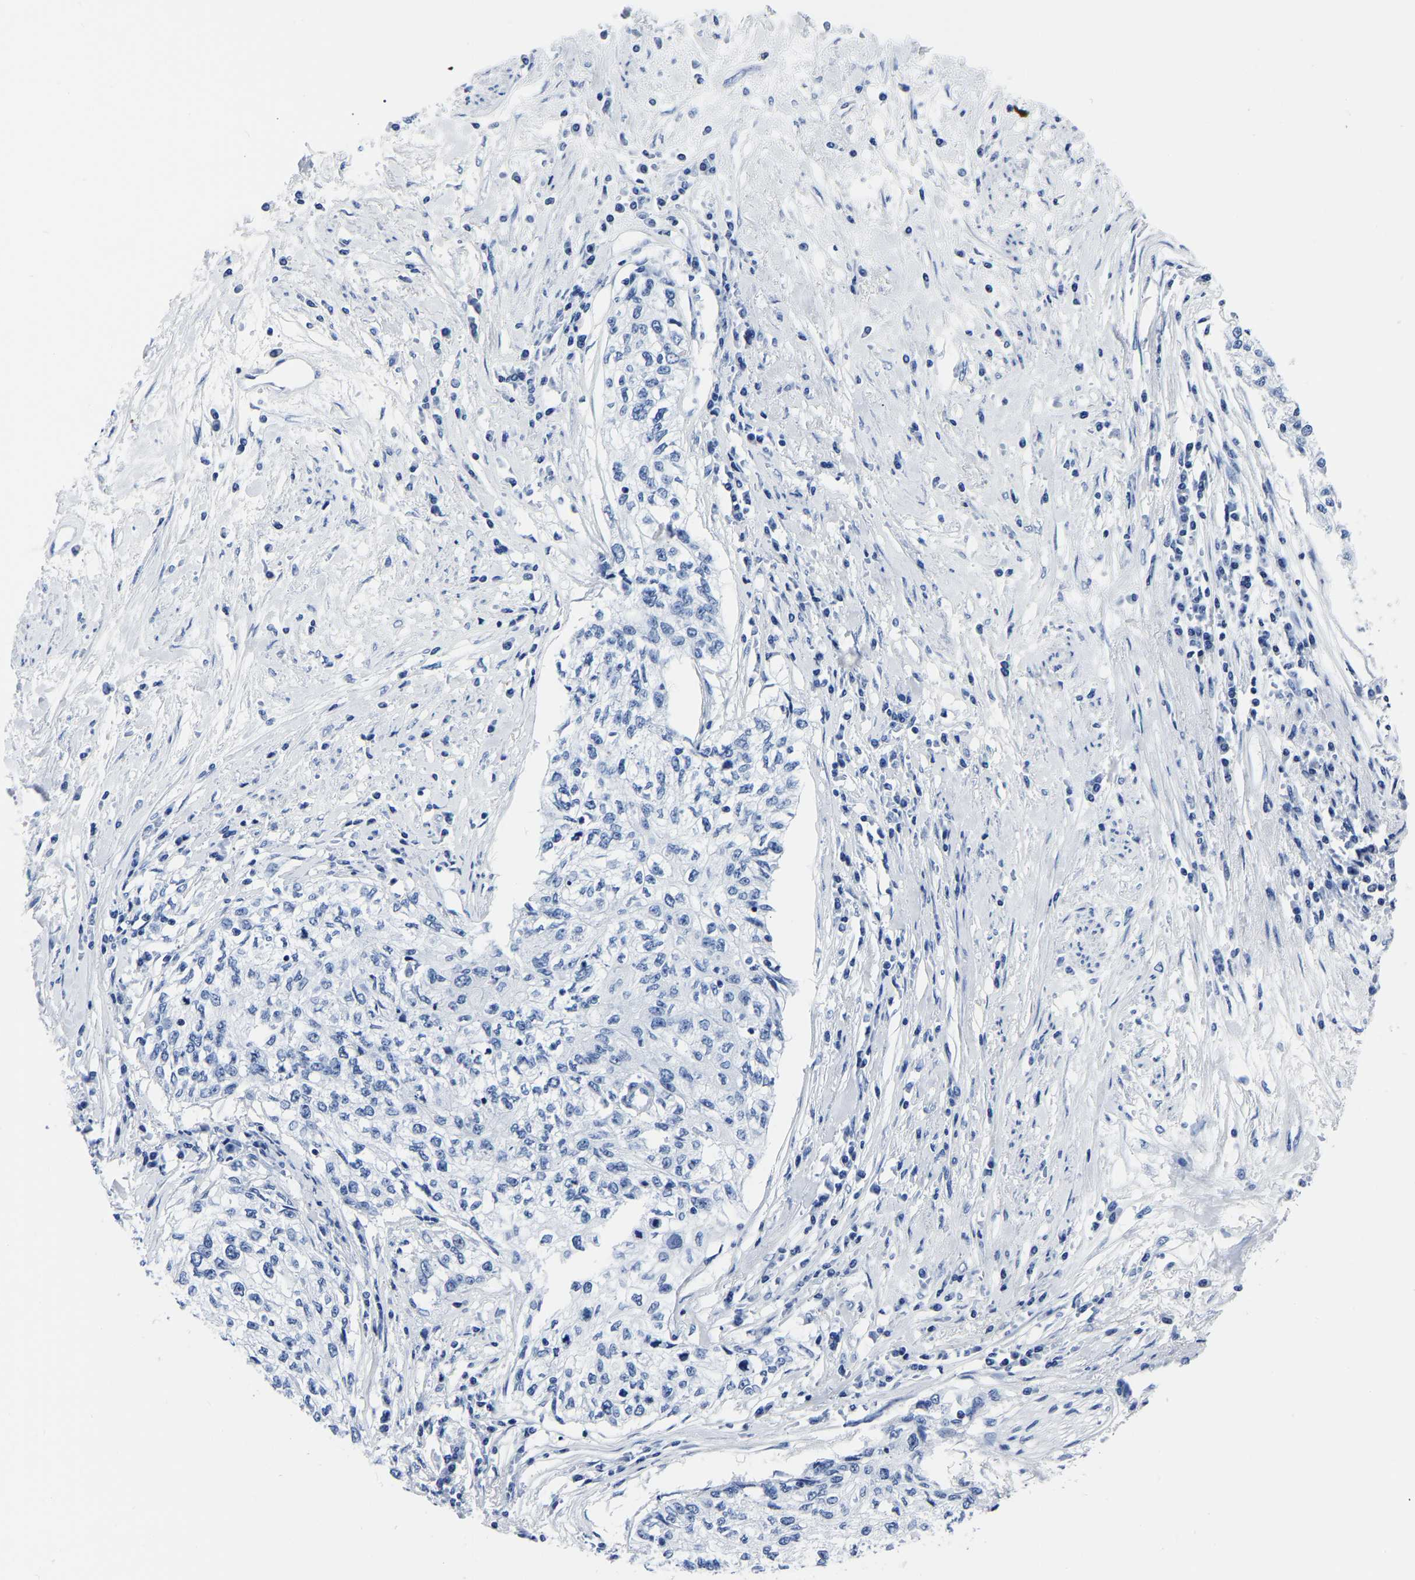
{"staining": {"intensity": "negative", "quantity": "none", "location": "none"}, "tissue": "cervical cancer", "cell_type": "Tumor cells", "image_type": "cancer", "snomed": [{"axis": "morphology", "description": "Squamous cell carcinoma, NOS"}, {"axis": "topography", "description": "Cervix"}], "caption": "This is an IHC histopathology image of cervical squamous cell carcinoma. There is no positivity in tumor cells.", "gene": "IMPG2", "patient": {"sex": "female", "age": 57}}